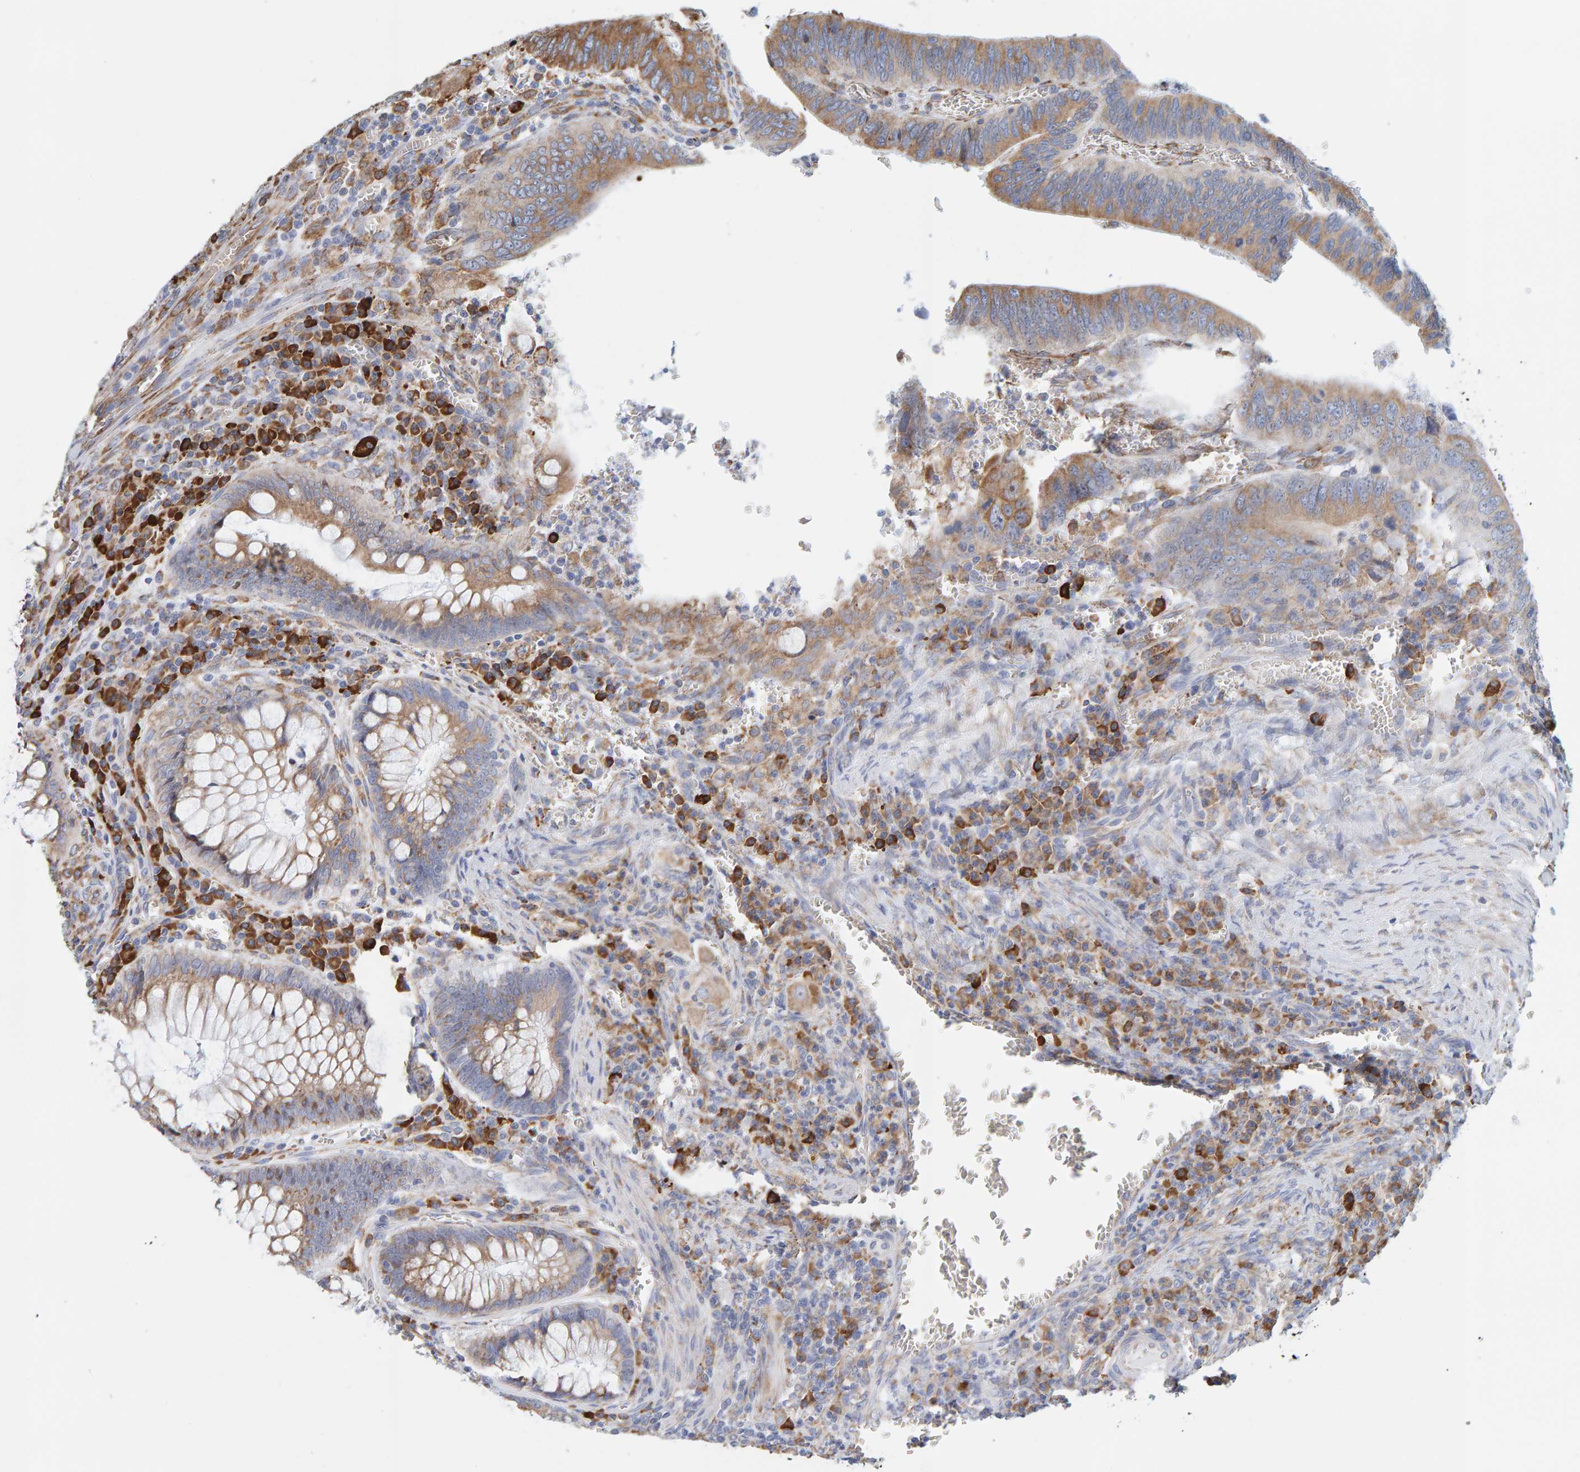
{"staining": {"intensity": "moderate", "quantity": ">75%", "location": "cytoplasmic/membranous"}, "tissue": "colorectal cancer", "cell_type": "Tumor cells", "image_type": "cancer", "snomed": [{"axis": "morphology", "description": "Inflammation, NOS"}, {"axis": "morphology", "description": "Adenocarcinoma, NOS"}, {"axis": "topography", "description": "Colon"}], "caption": "This is a photomicrograph of IHC staining of adenocarcinoma (colorectal), which shows moderate expression in the cytoplasmic/membranous of tumor cells.", "gene": "SGPL1", "patient": {"sex": "male", "age": 72}}